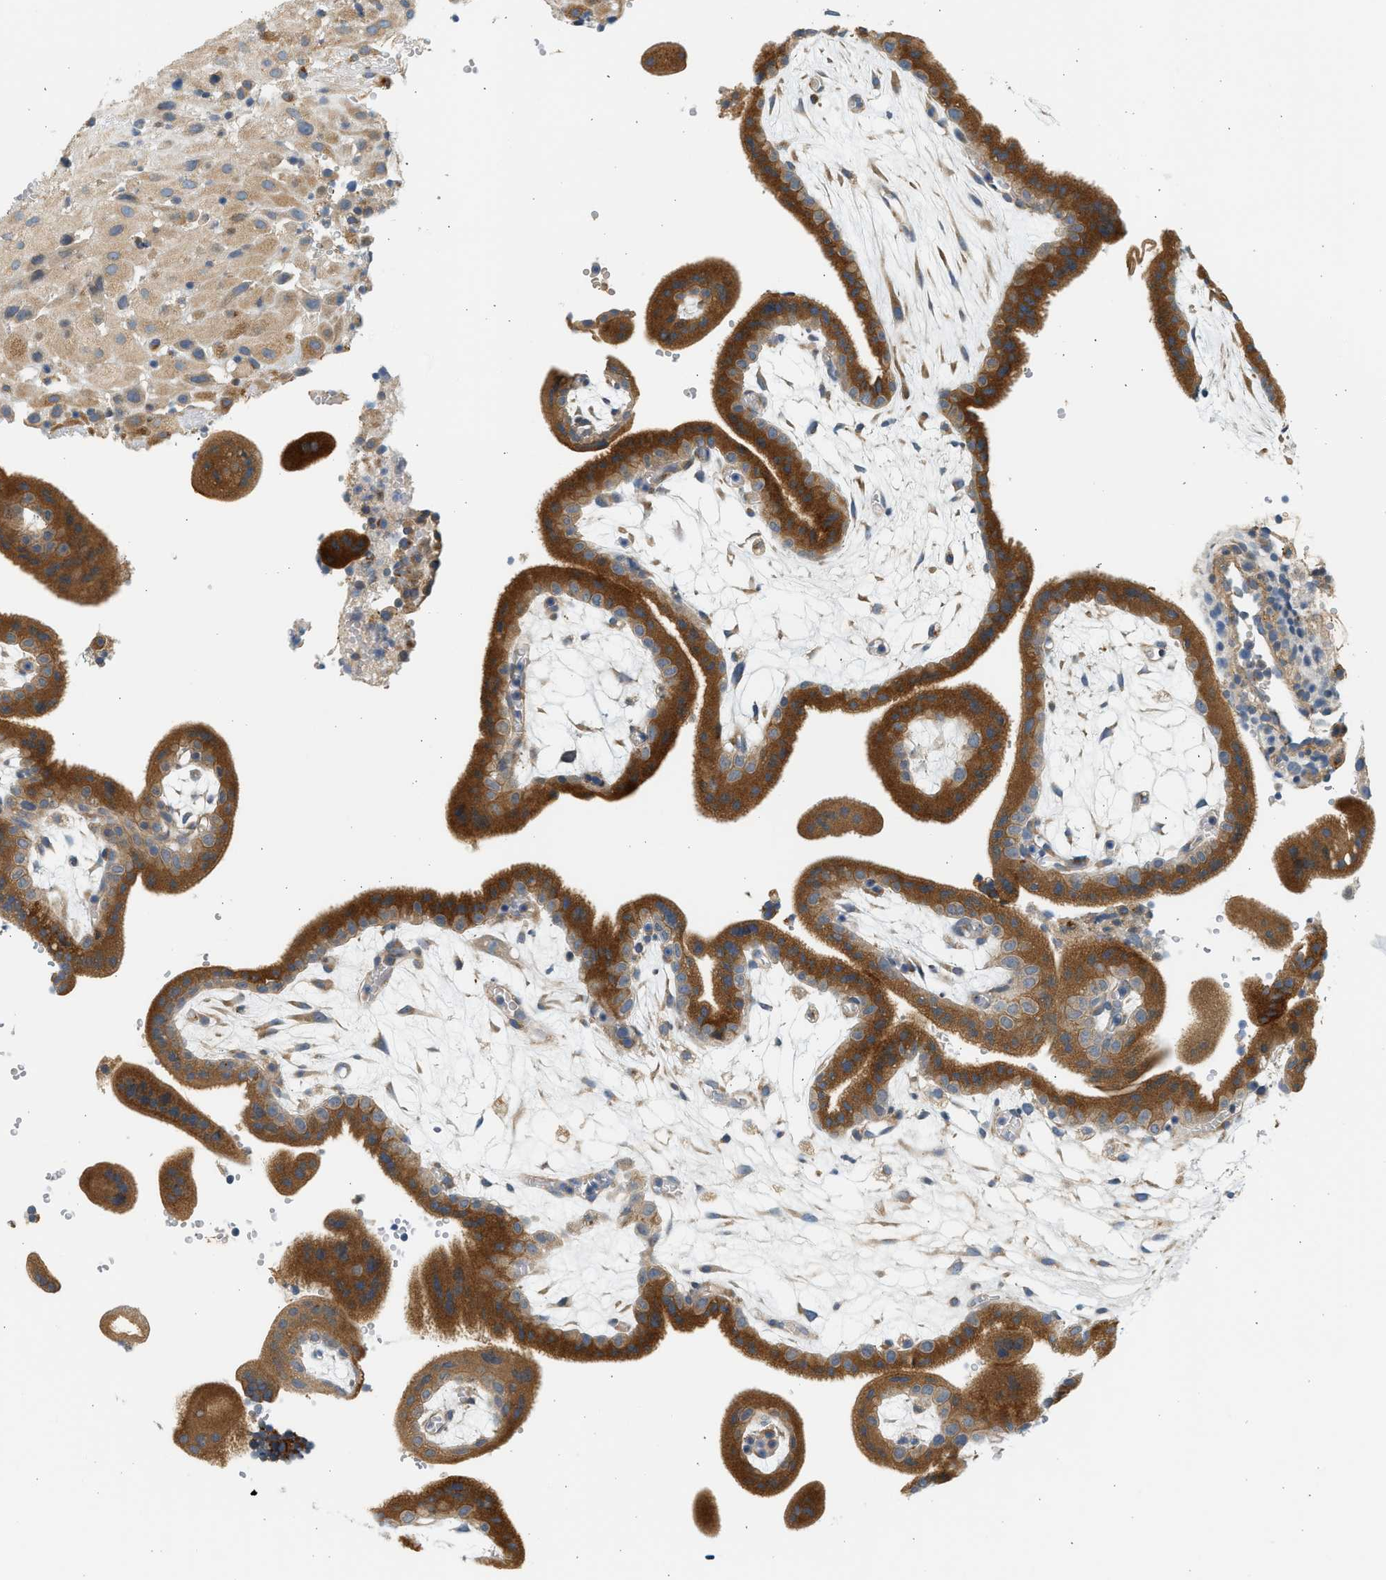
{"staining": {"intensity": "moderate", "quantity": ">75%", "location": "cytoplasmic/membranous"}, "tissue": "placenta", "cell_type": "Decidual cells", "image_type": "normal", "snomed": [{"axis": "morphology", "description": "Normal tissue, NOS"}, {"axis": "topography", "description": "Placenta"}], "caption": "Protein analysis of unremarkable placenta demonstrates moderate cytoplasmic/membranous positivity in about >75% of decidual cells. Using DAB (brown) and hematoxylin (blue) stains, captured at high magnification using brightfield microscopy.", "gene": "KDELR2", "patient": {"sex": "female", "age": 18}}